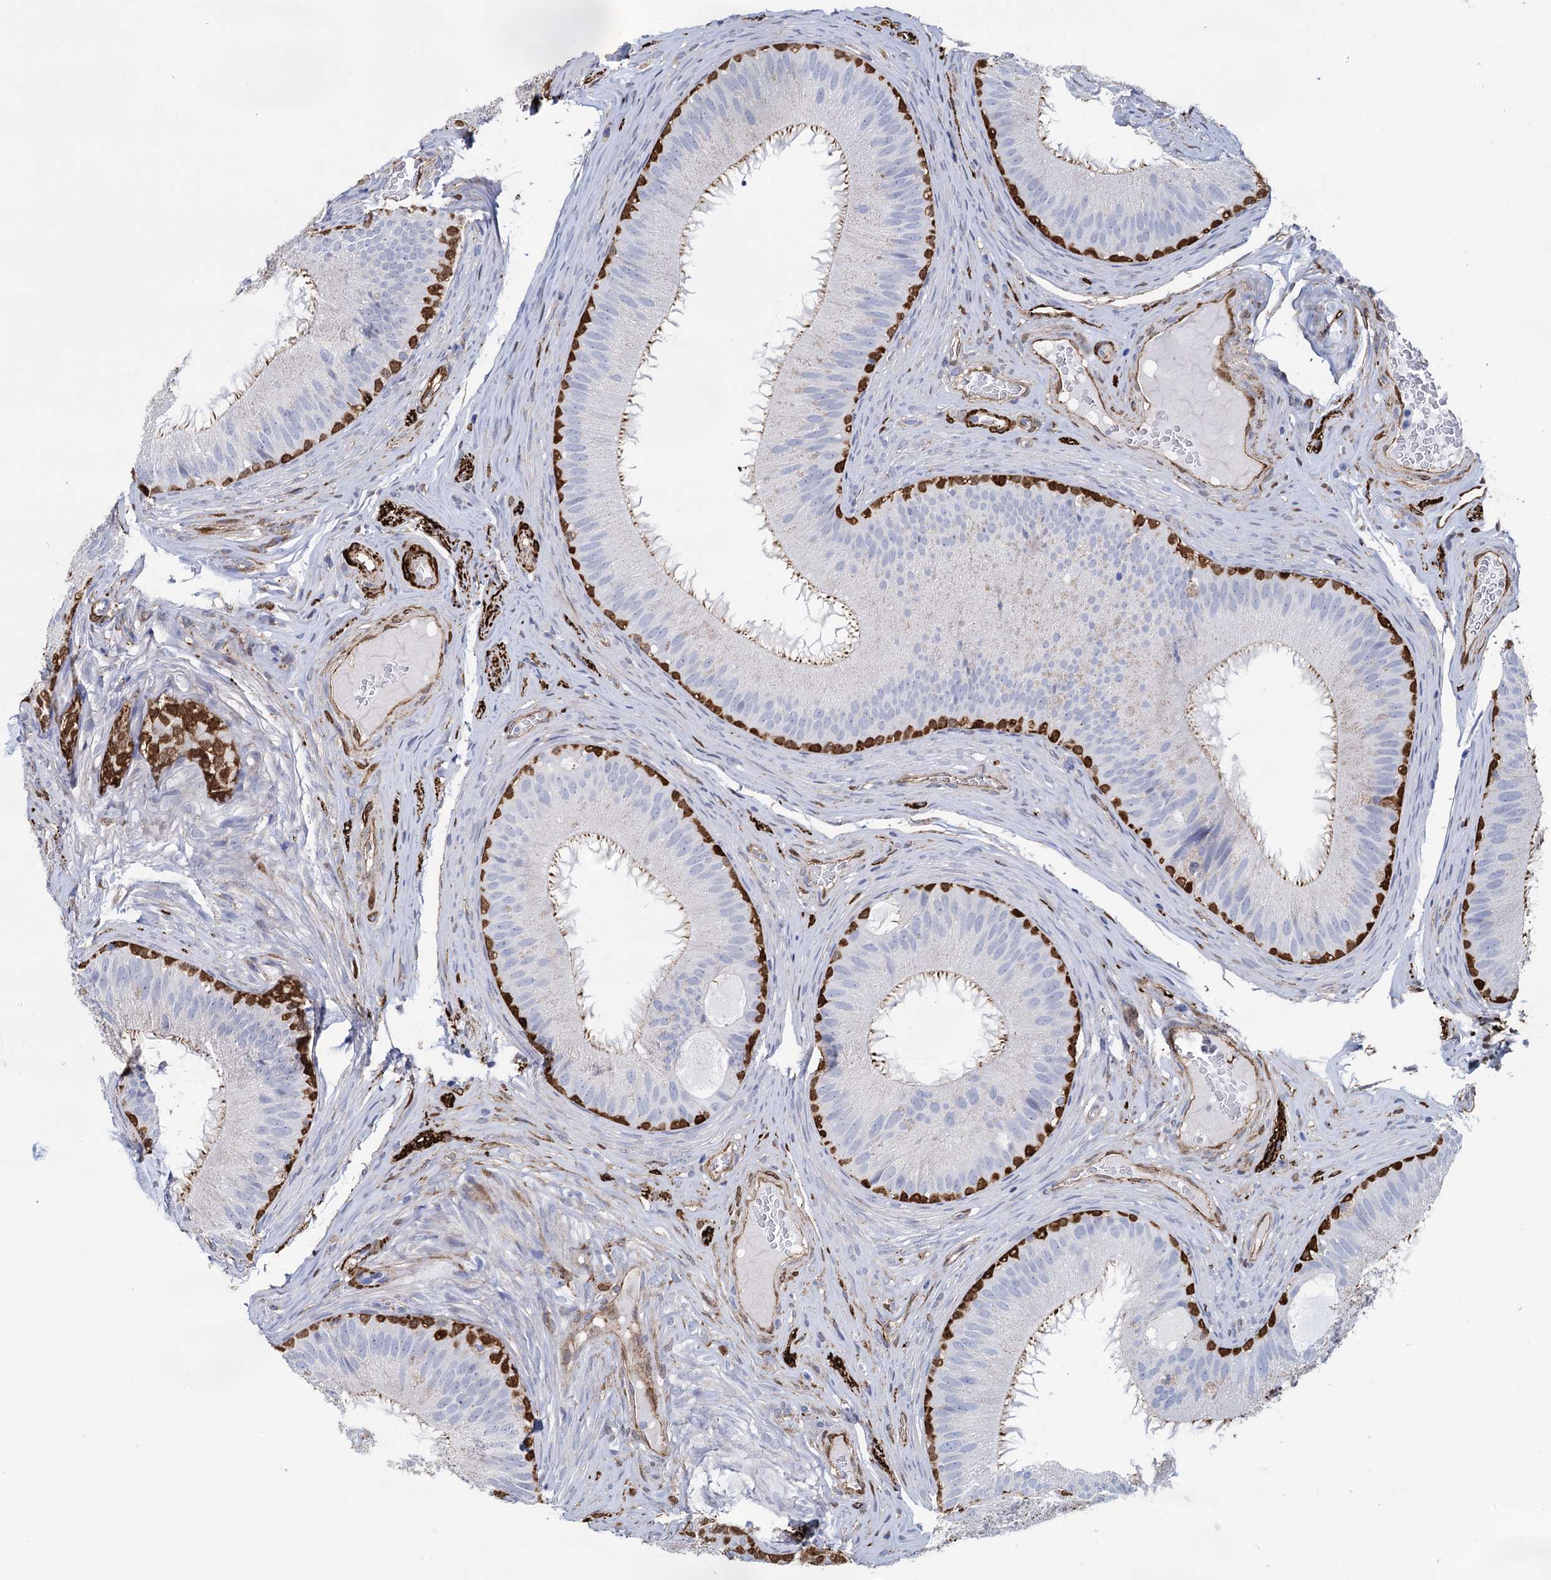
{"staining": {"intensity": "strong", "quantity": "<25%", "location": "cytoplasmic/membranous"}, "tissue": "epididymis", "cell_type": "Glandular cells", "image_type": "normal", "snomed": [{"axis": "morphology", "description": "Normal tissue, NOS"}, {"axis": "topography", "description": "Epididymis"}], "caption": "Immunohistochemical staining of unremarkable epididymis reveals strong cytoplasmic/membranous protein positivity in approximately <25% of glandular cells. Immunohistochemistry (ihc) stains the protein in brown and the nuclei are stained blue.", "gene": "SNCG", "patient": {"sex": "male", "age": 34}}